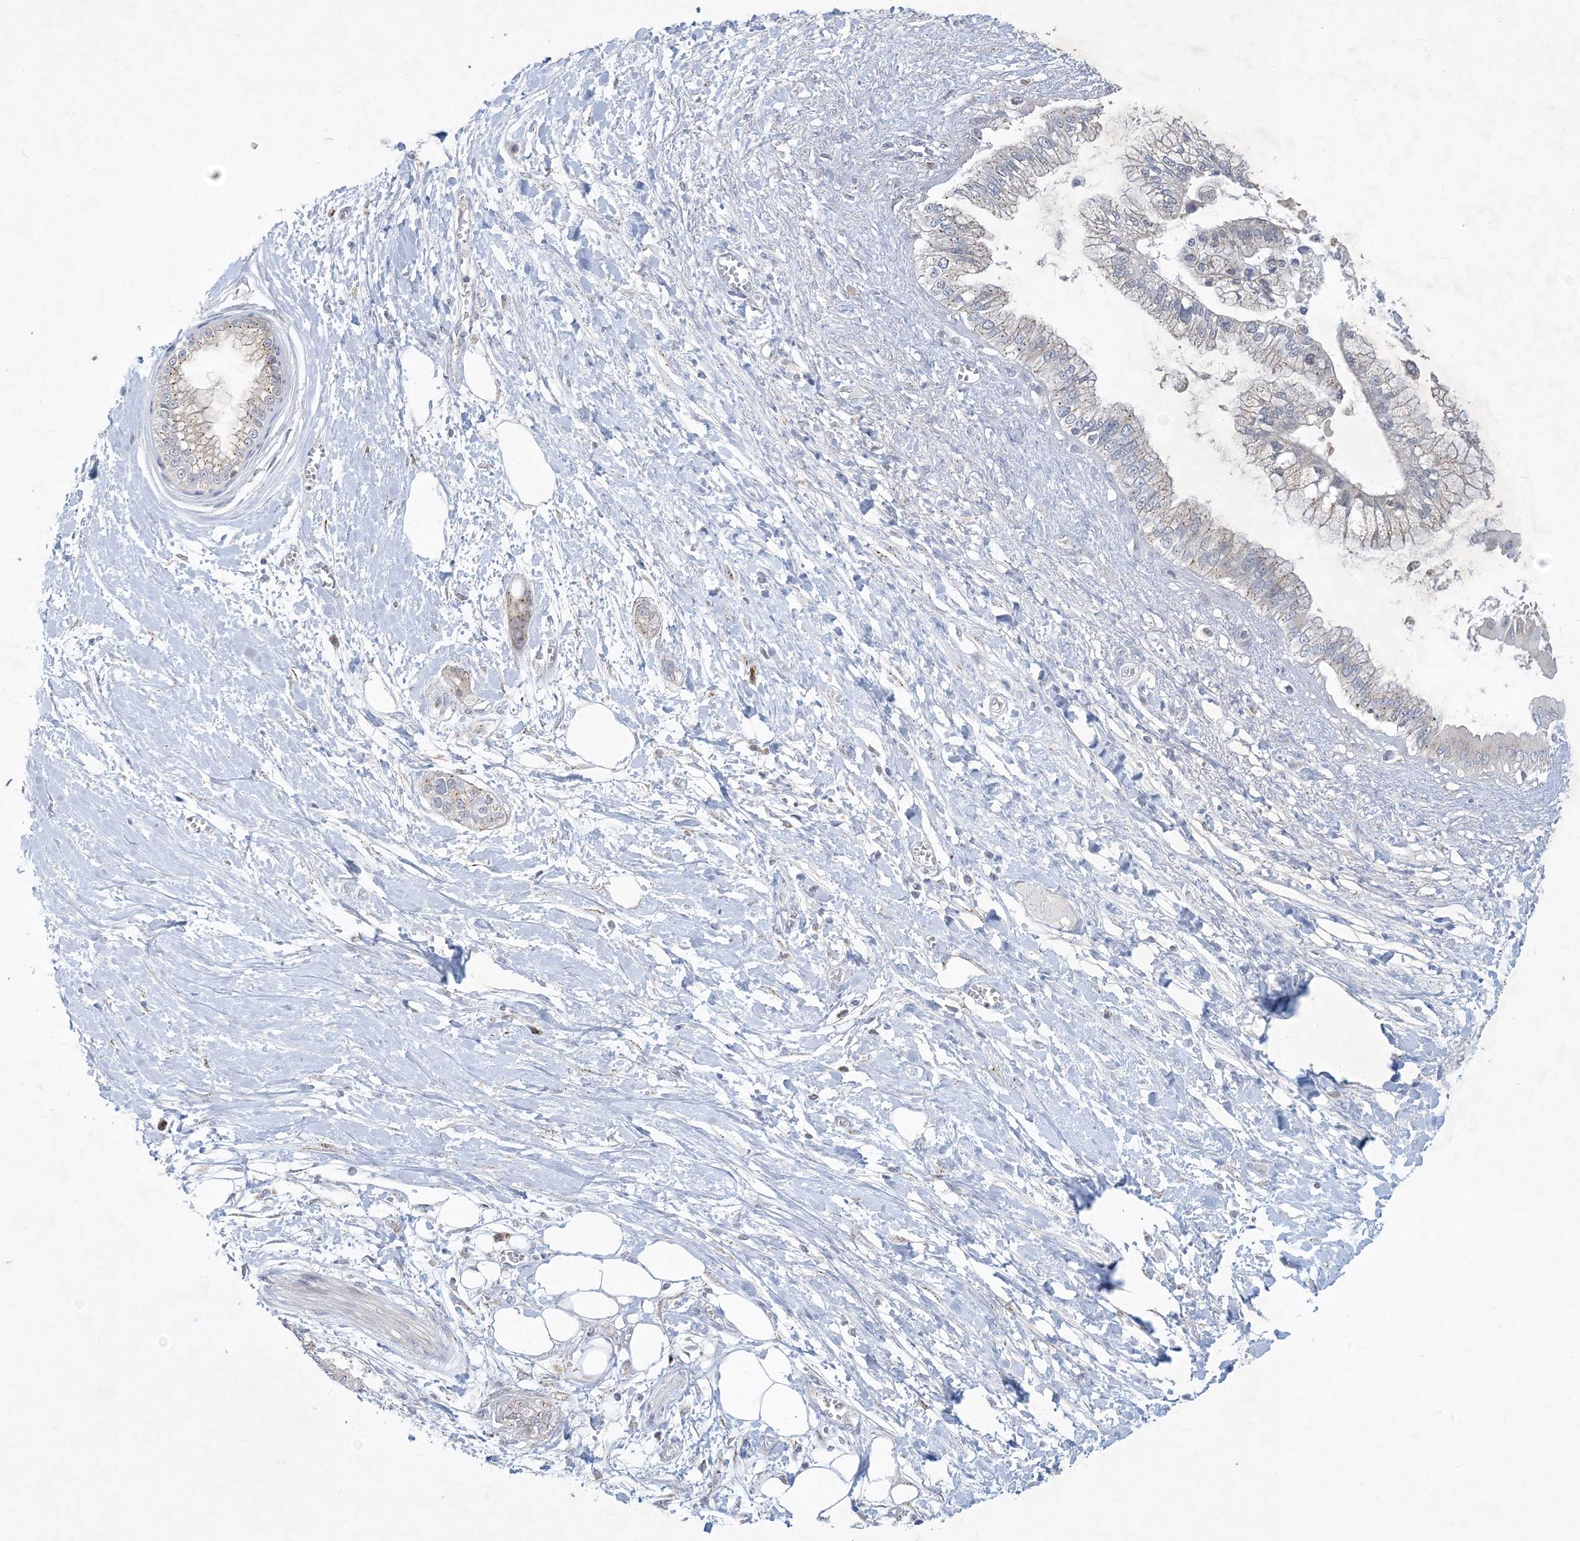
{"staining": {"intensity": "weak", "quantity": "25%-75%", "location": "cytoplasmic/membranous"}, "tissue": "pancreatic cancer", "cell_type": "Tumor cells", "image_type": "cancer", "snomed": [{"axis": "morphology", "description": "Adenocarcinoma, NOS"}, {"axis": "topography", "description": "Pancreas"}], "caption": "Protein expression analysis of human adenocarcinoma (pancreatic) reveals weak cytoplasmic/membranous expression in about 25%-75% of tumor cells.", "gene": "CCDC14", "patient": {"sex": "male", "age": 68}}